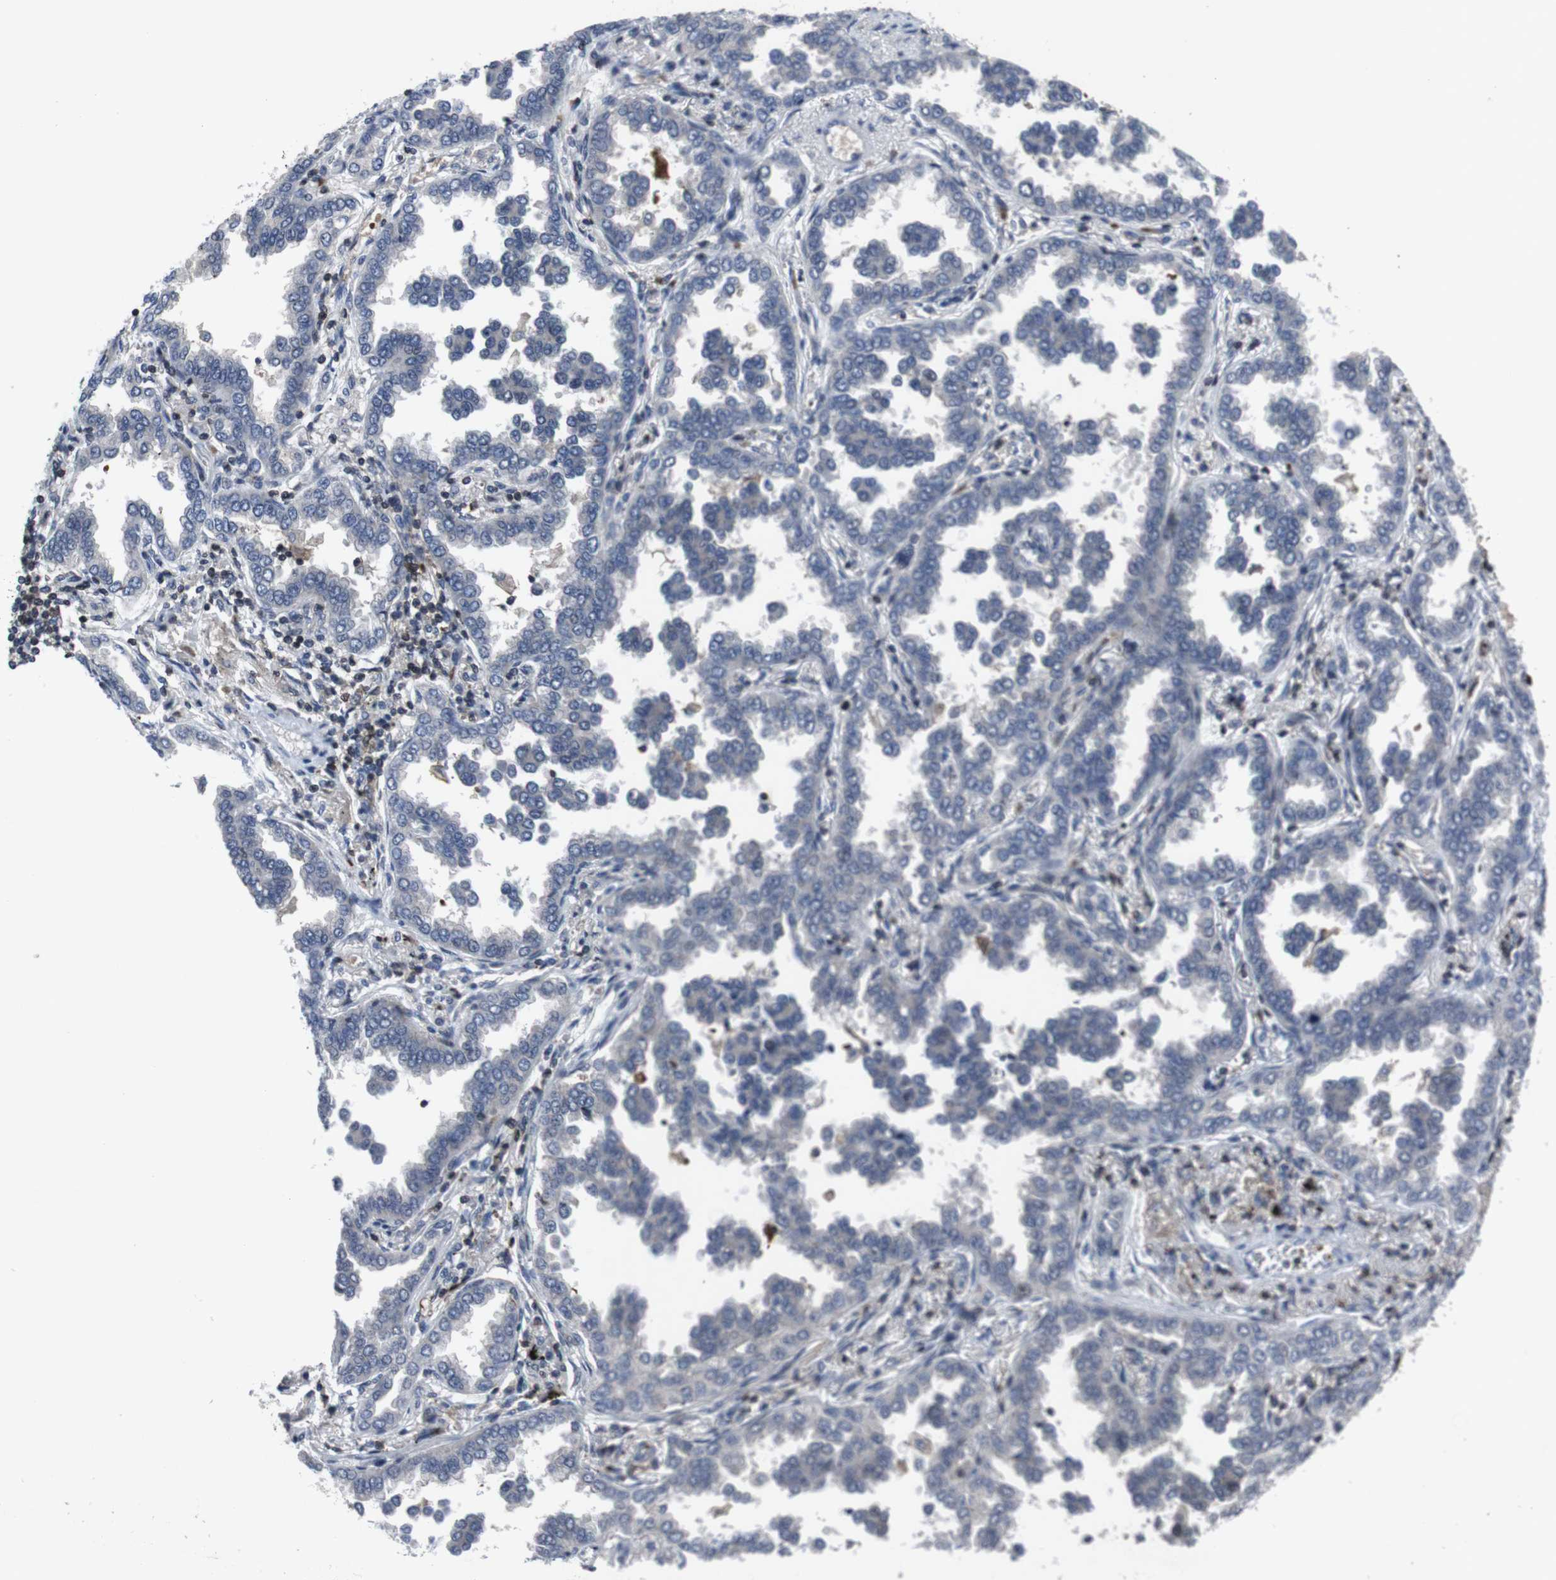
{"staining": {"intensity": "moderate", "quantity": "<25%", "location": "cytoplasmic/membranous"}, "tissue": "lung cancer", "cell_type": "Tumor cells", "image_type": "cancer", "snomed": [{"axis": "morphology", "description": "Normal tissue, NOS"}, {"axis": "morphology", "description": "Adenocarcinoma, NOS"}, {"axis": "topography", "description": "Lung"}], "caption": "This is a micrograph of immunohistochemistry staining of lung adenocarcinoma, which shows moderate expression in the cytoplasmic/membranous of tumor cells.", "gene": "STAT4", "patient": {"sex": "male", "age": 59}}